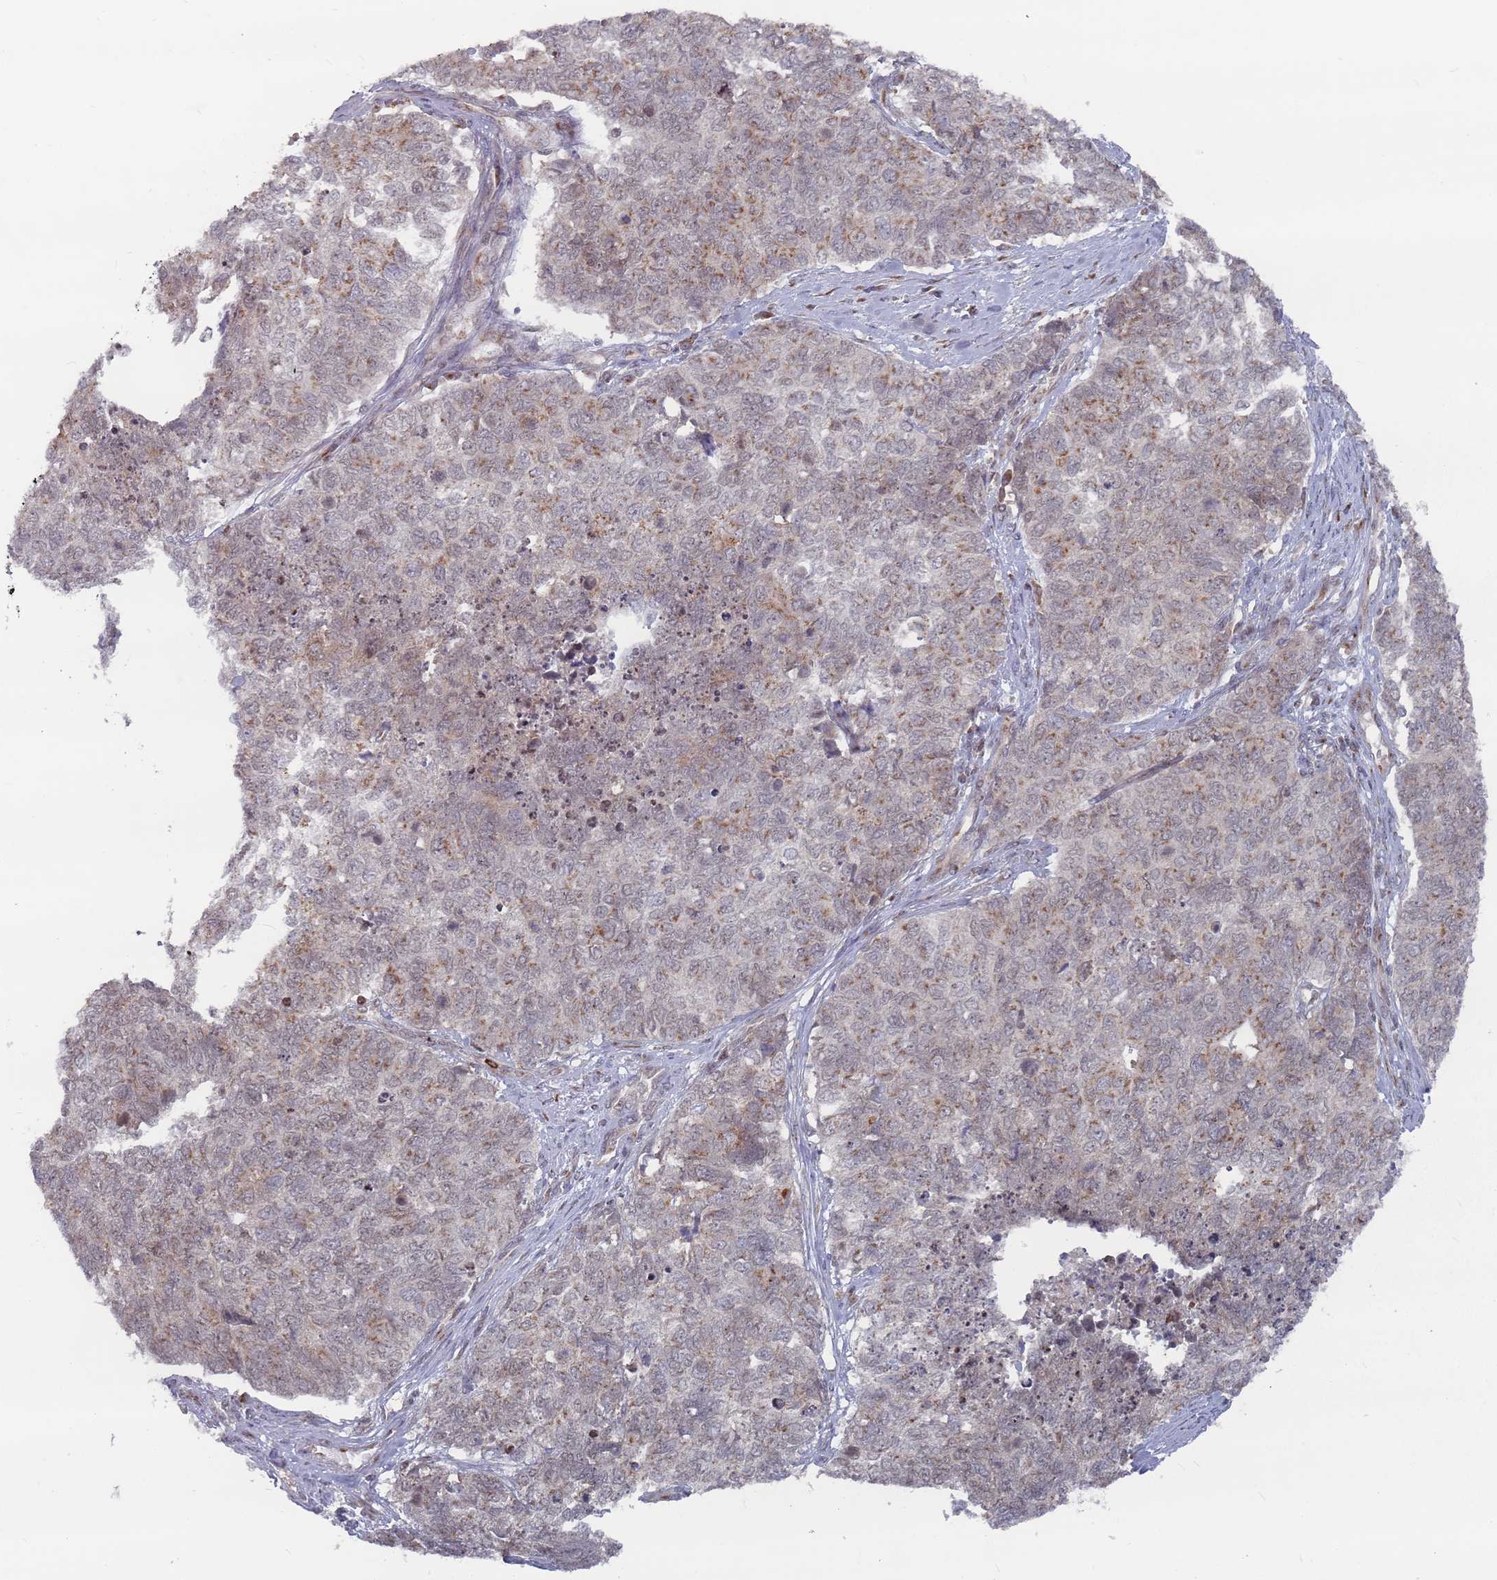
{"staining": {"intensity": "weak", "quantity": "25%-75%", "location": "cytoplasmic/membranous,nuclear"}, "tissue": "cervical cancer", "cell_type": "Tumor cells", "image_type": "cancer", "snomed": [{"axis": "morphology", "description": "Squamous cell carcinoma, NOS"}, {"axis": "topography", "description": "Cervix"}], "caption": "Immunohistochemical staining of human cervical squamous cell carcinoma displays weak cytoplasmic/membranous and nuclear protein staining in approximately 25%-75% of tumor cells.", "gene": "FMO4", "patient": {"sex": "female", "age": 63}}